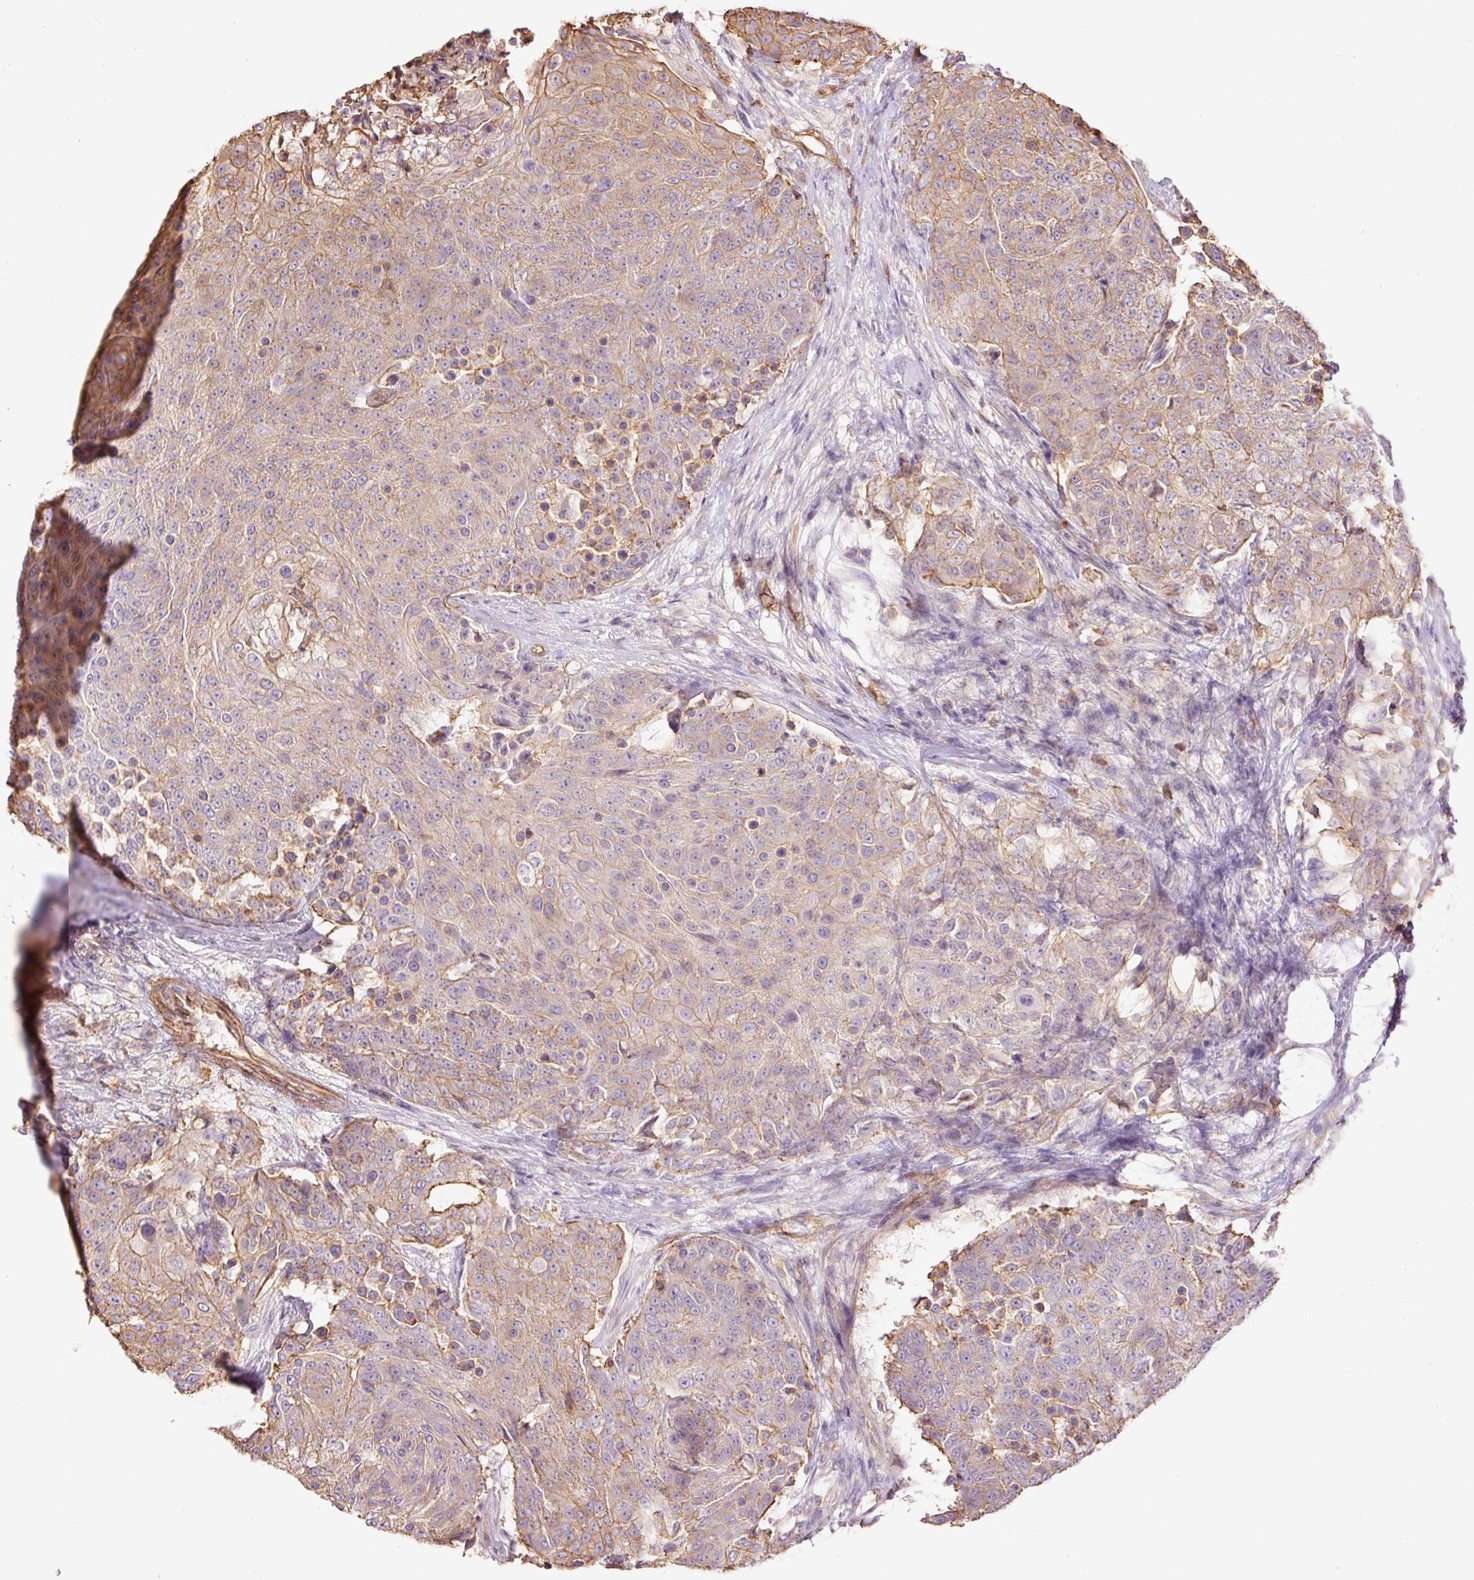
{"staining": {"intensity": "moderate", "quantity": "25%-75%", "location": "cytoplasmic/membranous"}, "tissue": "urothelial cancer", "cell_type": "Tumor cells", "image_type": "cancer", "snomed": [{"axis": "morphology", "description": "Urothelial carcinoma, High grade"}, {"axis": "topography", "description": "Urinary bladder"}], "caption": "Urothelial cancer tissue reveals moderate cytoplasmic/membranous positivity in about 25%-75% of tumor cells (IHC, brightfield microscopy, high magnification).", "gene": "PPP1R1B", "patient": {"sex": "female", "age": 63}}